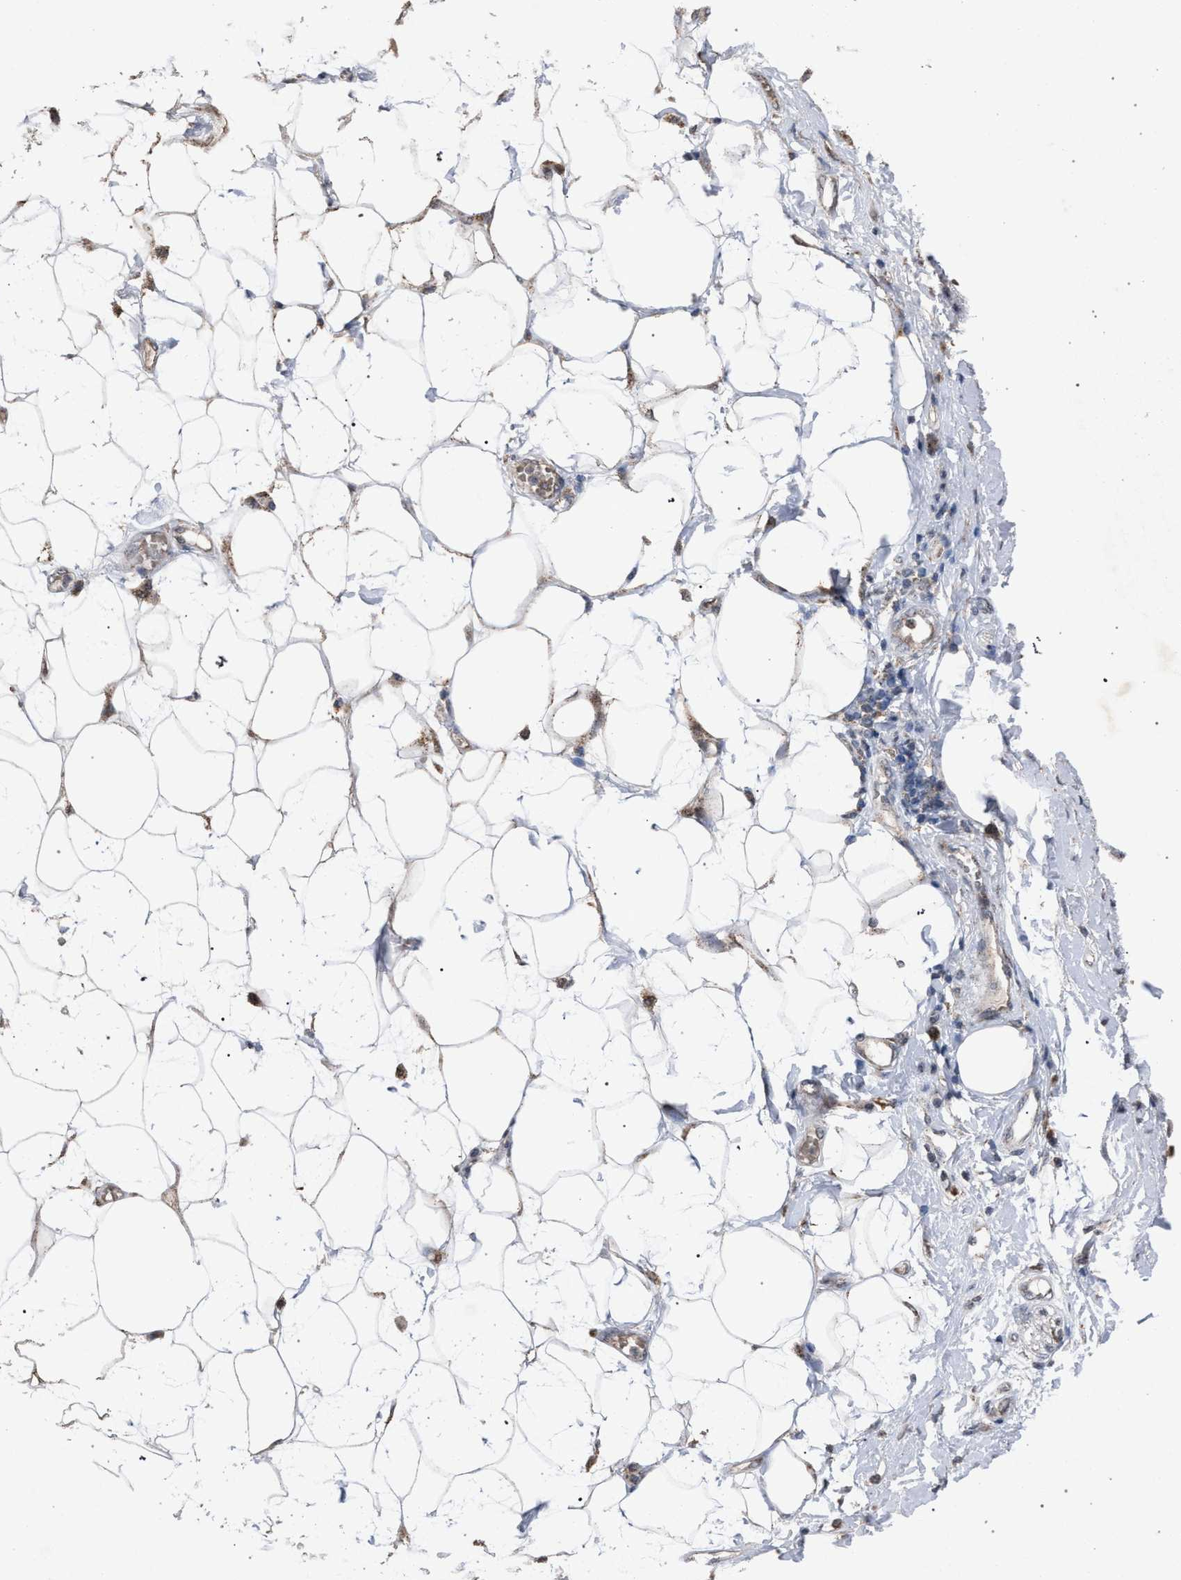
{"staining": {"intensity": "weak", "quantity": ">75%", "location": "cytoplasmic/membranous,nuclear"}, "tissue": "adipose tissue", "cell_type": "Adipocytes", "image_type": "normal", "snomed": [{"axis": "morphology", "description": "Normal tissue, NOS"}, {"axis": "morphology", "description": "Adenocarcinoma, NOS"}, {"axis": "topography", "description": "Duodenum"}, {"axis": "topography", "description": "Peripheral nerve tissue"}], "caption": "High-power microscopy captured an IHC image of benign adipose tissue, revealing weak cytoplasmic/membranous,nuclear staining in about >75% of adipocytes. (DAB (3,3'-diaminobenzidine) IHC with brightfield microscopy, high magnification).", "gene": "HSD17B4", "patient": {"sex": "female", "age": 60}}